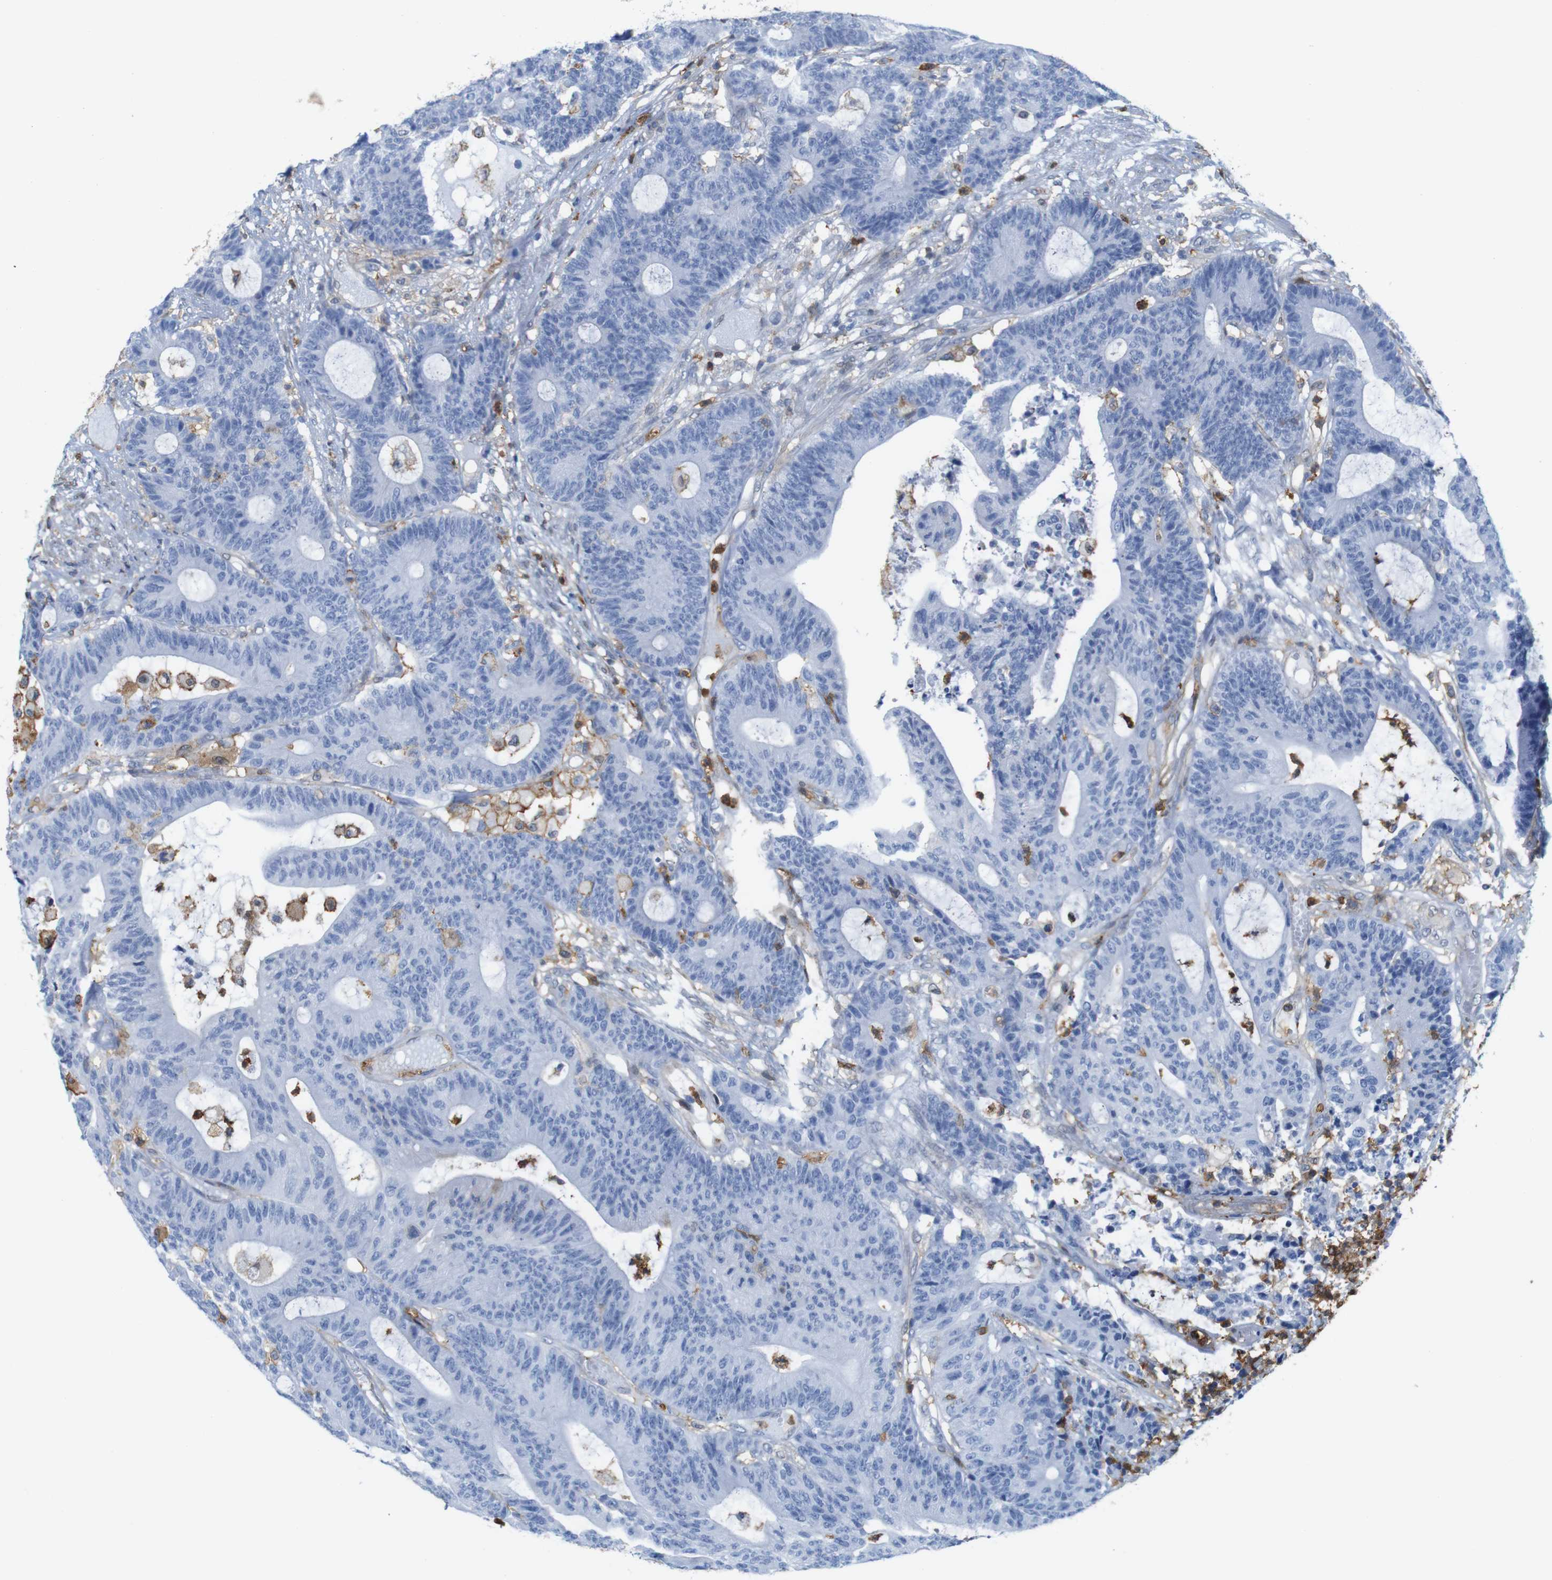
{"staining": {"intensity": "negative", "quantity": "none", "location": "none"}, "tissue": "colorectal cancer", "cell_type": "Tumor cells", "image_type": "cancer", "snomed": [{"axis": "morphology", "description": "Adenocarcinoma, NOS"}, {"axis": "topography", "description": "Colon"}], "caption": "This is a image of immunohistochemistry (IHC) staining of colorectal cancer, which shows no staining in tumor cells. (Immunohistochemistry (ihc), brightfield microscopy, high magnification).", "gene": "ANXA1", "patient": {"sex": "female", "age": 84}}